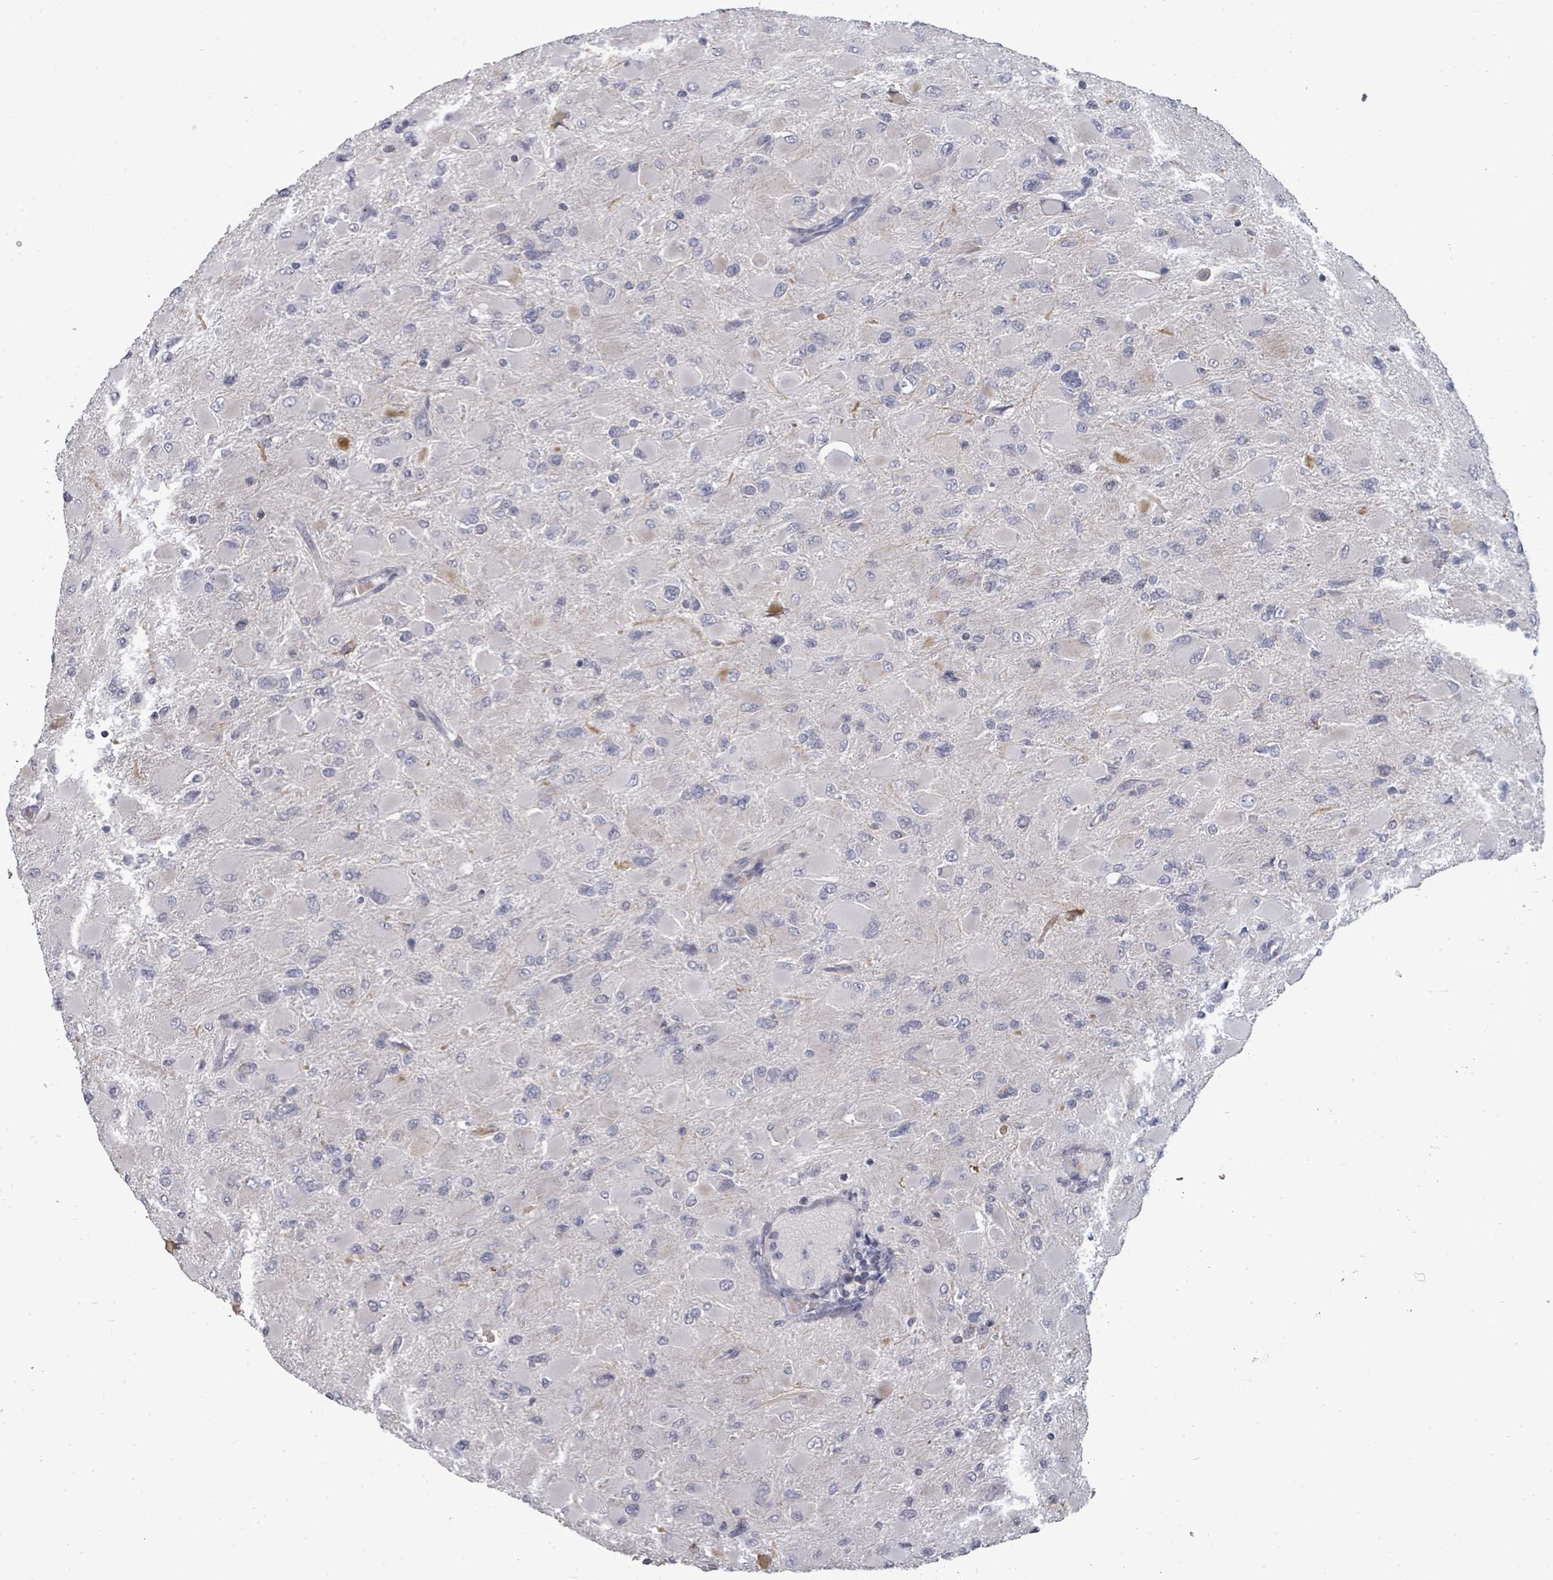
{"staining": {"intensity": "negative", "quantity": "none", "location": "none"}, "tissue": "glioma", "cell_type": "Tumor cells", "image_type": "cancer", "snomed": [{"axis": "morphology", "description": "Glioma, malignant, High grade"}, {"axis": "topography", "description": "Cerebral cortex"}], "caption": "The histopathology image demonstrates no significant expression in tumor cells of high-grade glioma (malignant). (Brightfield microscopy of DAB (3,3'-diaminobenzidine) immunohistochemistry (IHC) at high magnification).", "gene": "PTPN20", "patient": {"sex": "female", "age": 36}}